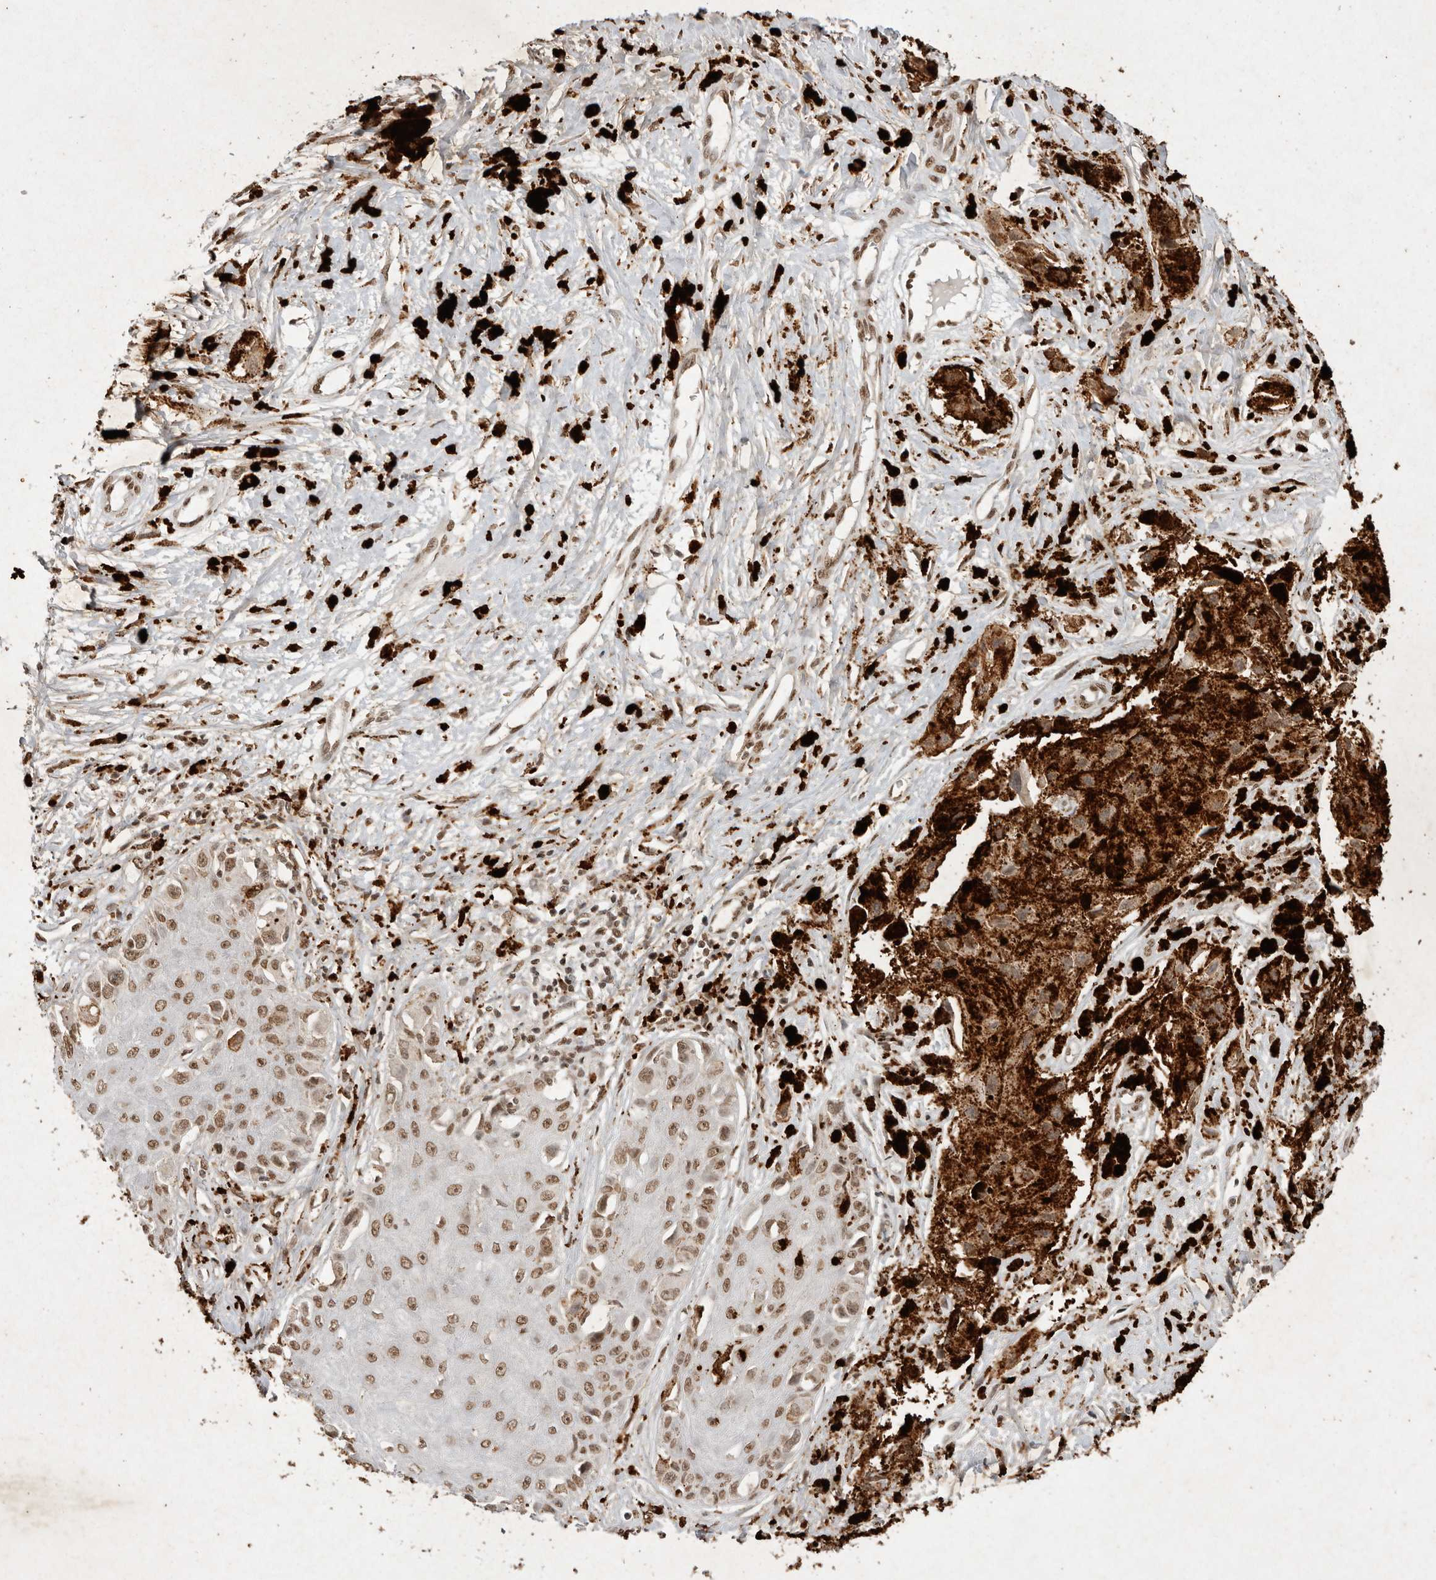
{"staining": {"intensity": "negative", "quantity": "none", "location": "none"}, "tissue": "melanoma", "cell_type": "Tumor cells", "image_type": "cancer", "snomed": [{"axis": "morphology", "description": "Malignant melanoma, NOS"}, {"axis": "topography", "description": "Skin"}], "caption": "An IHC image of malignant melanoma is shown. There is no staining in tumor cells of malignant melanoma.", "gene": "NKX3-2", "patient": {"sex": "male", "age": 88}}